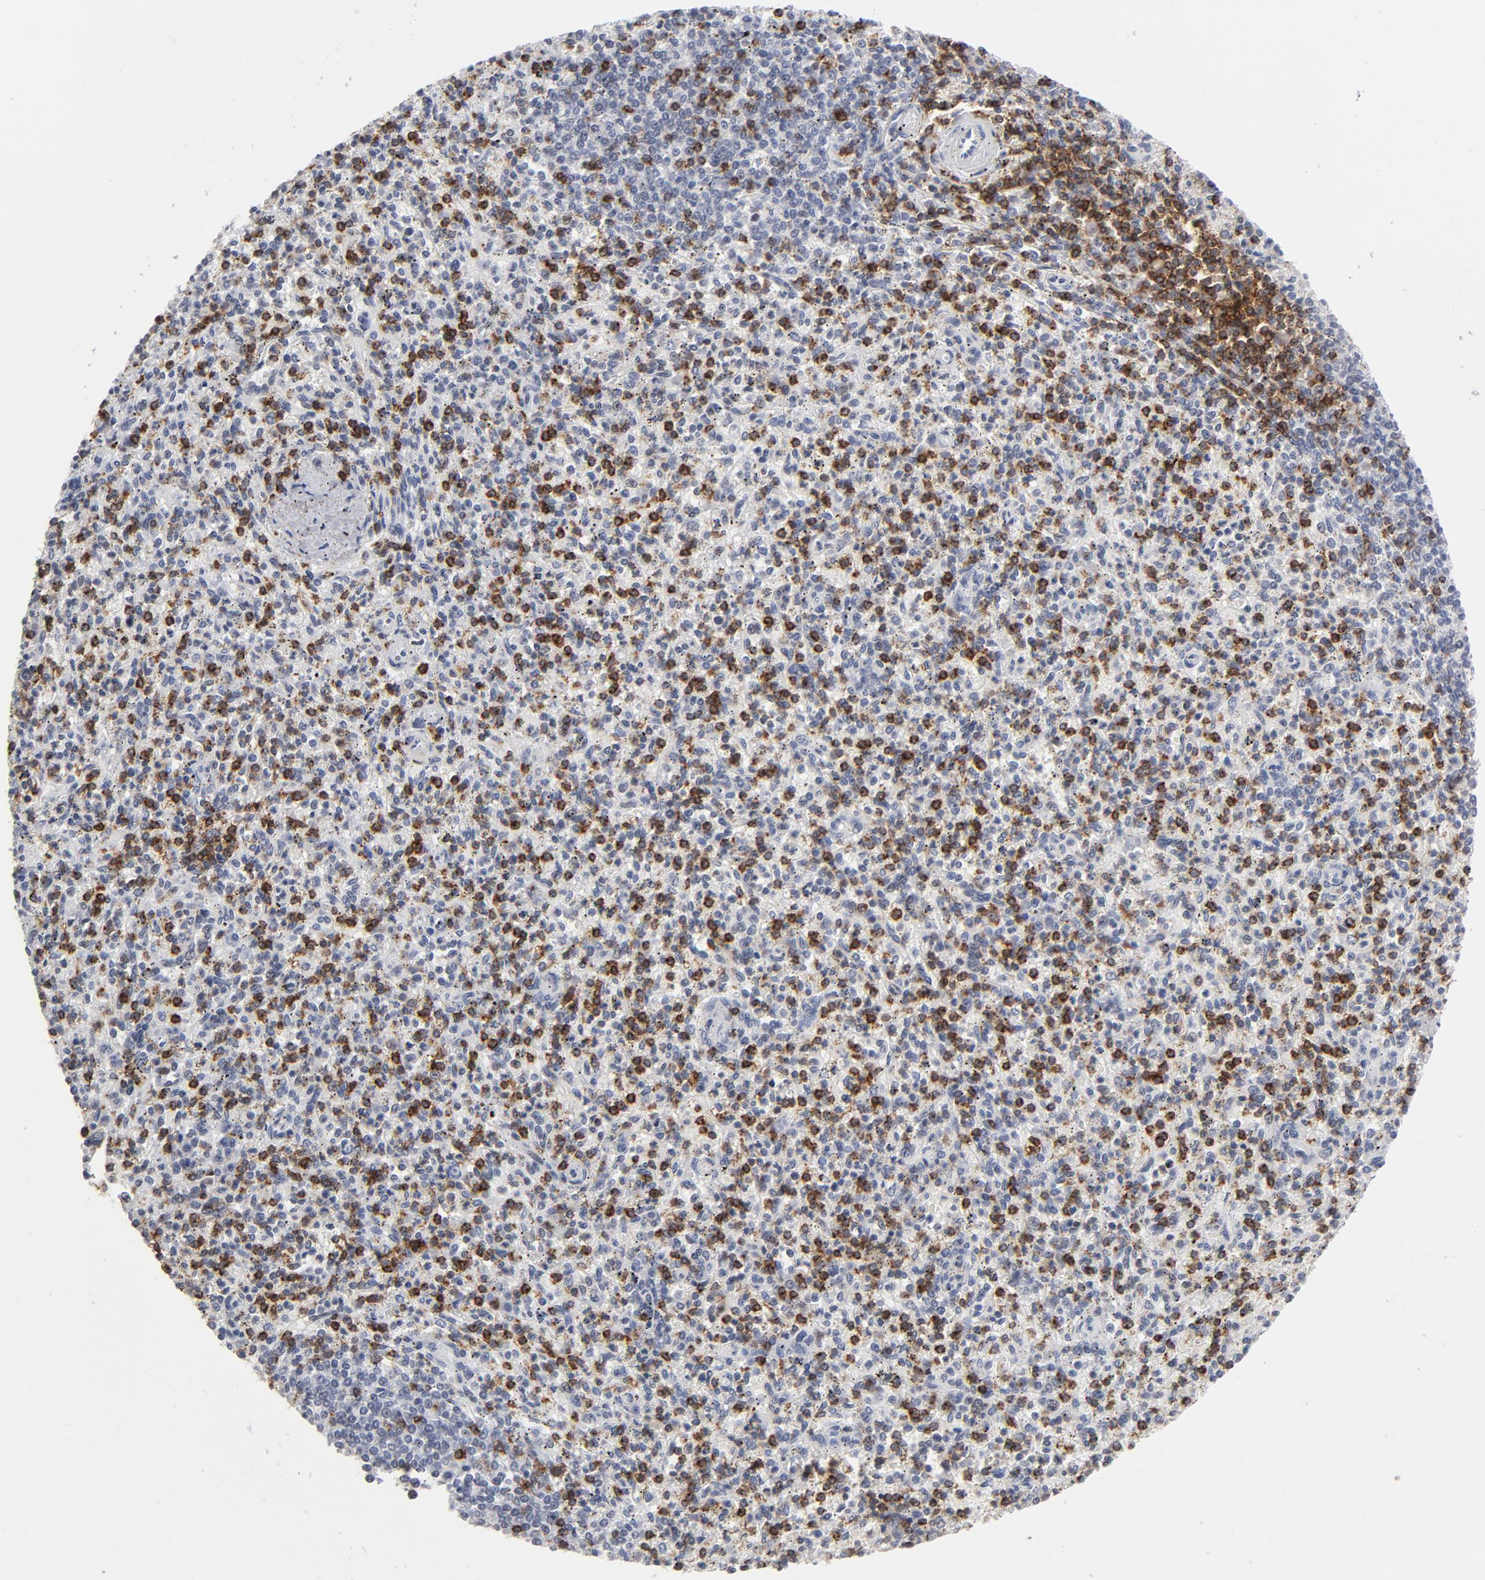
{"staining": {"intensity": "strong", "quantity": "25%-75%", "location": "cytoplasmic/membranous"}, "tissue": "spleen", "cell_type": "Cells in red pulp", "image_type": "normal", "snomed": [{"axis": "morphology", "description": "Normal tissue, NOS"}, {"axis": "topography", "description": "Spleen"}], "caption": "Protein expression analysis of benign spleen demonstrates strong cytoplasmic/membranous expression in about 25%-75% of cells in red pulp.", "gene": "CD2", "patient": {"sex": "male", "age": 72}}